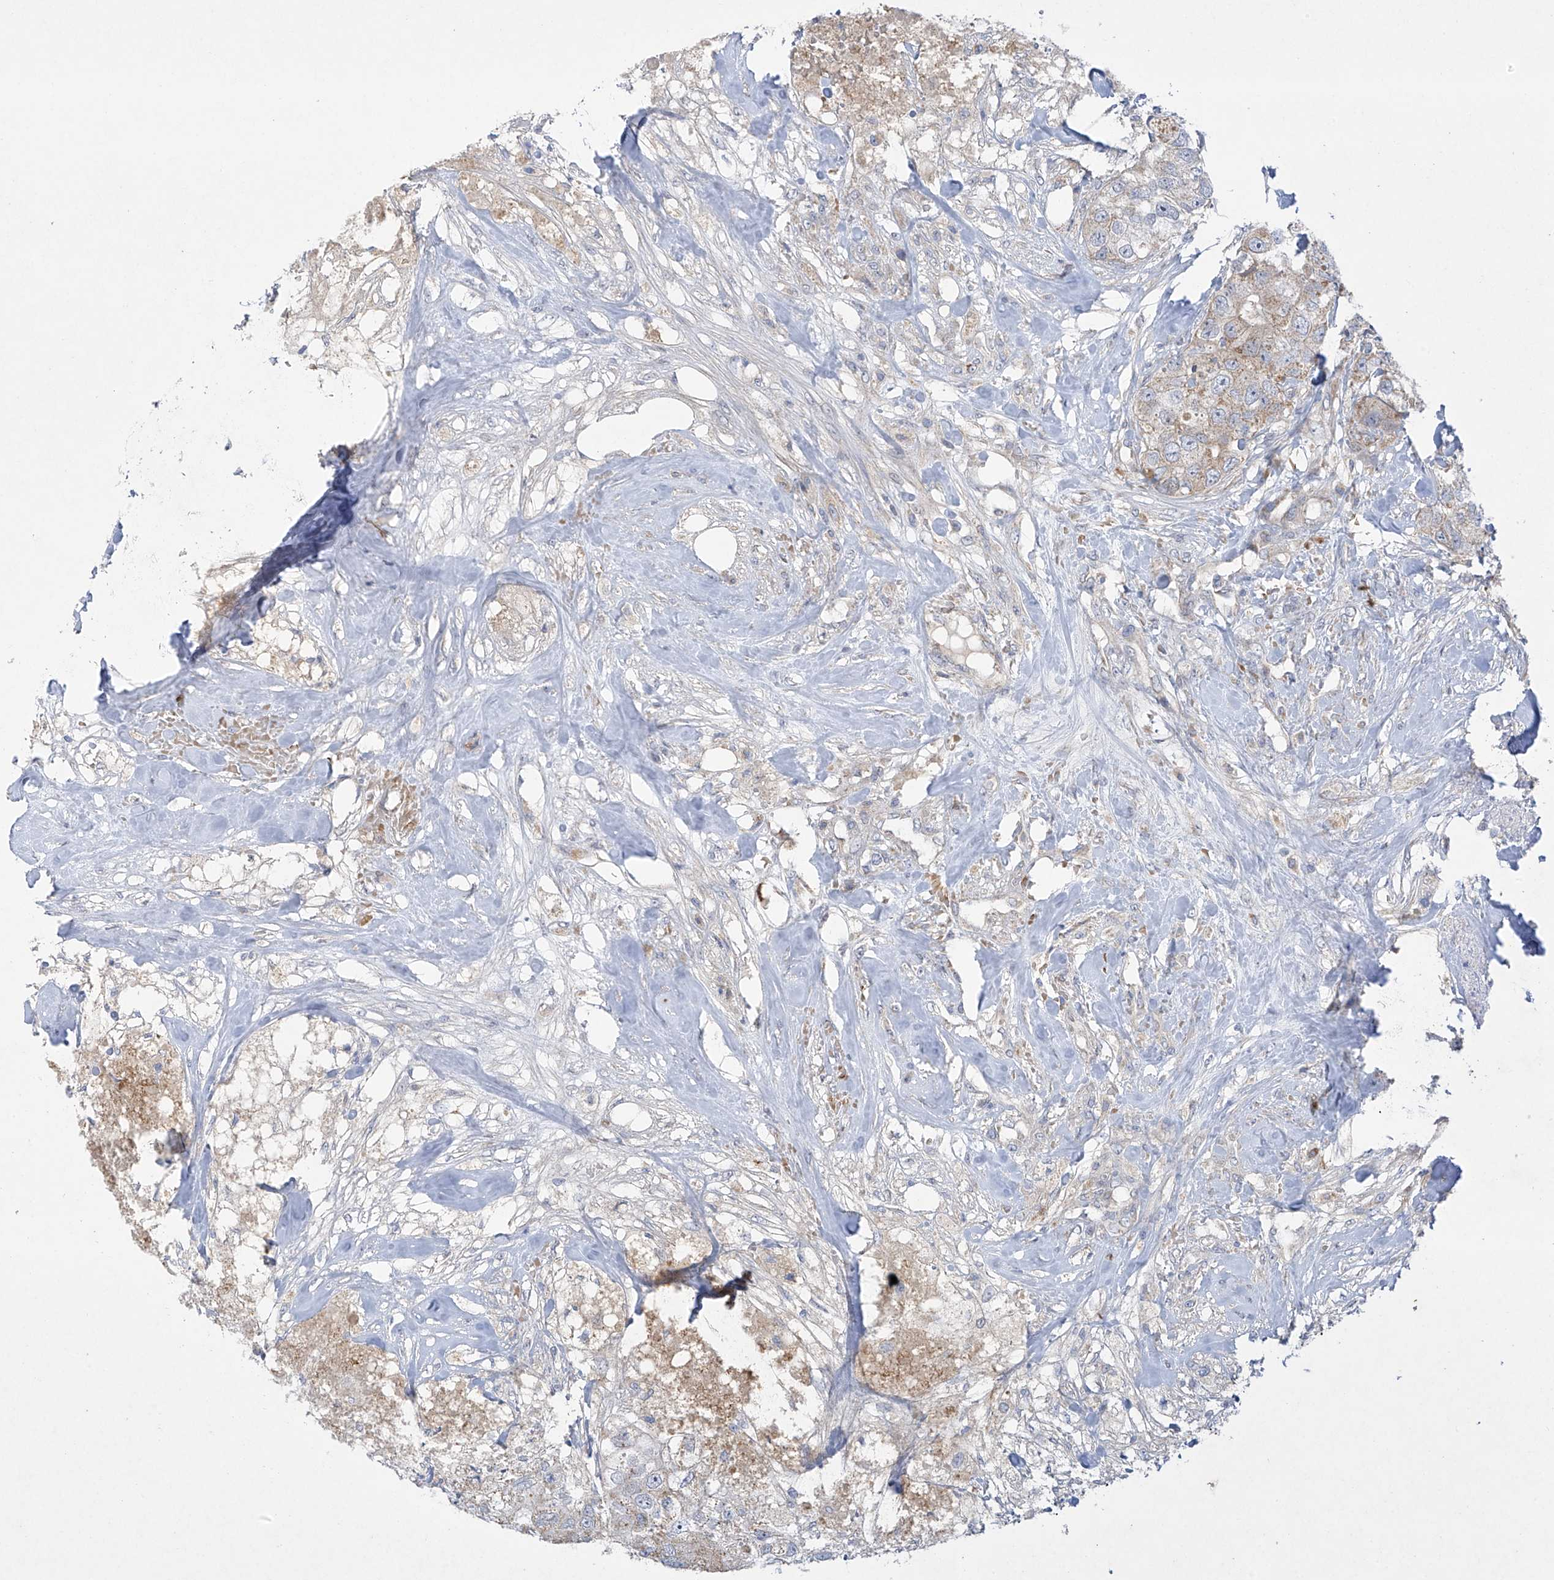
{"staining": {"intensity": "weak", "quantity": "<25%", "location": "cytoplasmic/membranous"}, "tissue": "breast cancer", "cell_type": "Tumor cells", "image_type": "cancer", "snomed": [{"axis": "morphology", "description": "Duct carcinoma"}, {"axis": "topography", "description": "Breast"}], "caption": "IHC of breast intraductal carcinoma demonstrates no positivity in tumor cells. (Brightfield microscopy of DAB immunohistochemistry at high magnification).", "gene": "METTL18", "patient": {"sex": "female", "age": 62}}